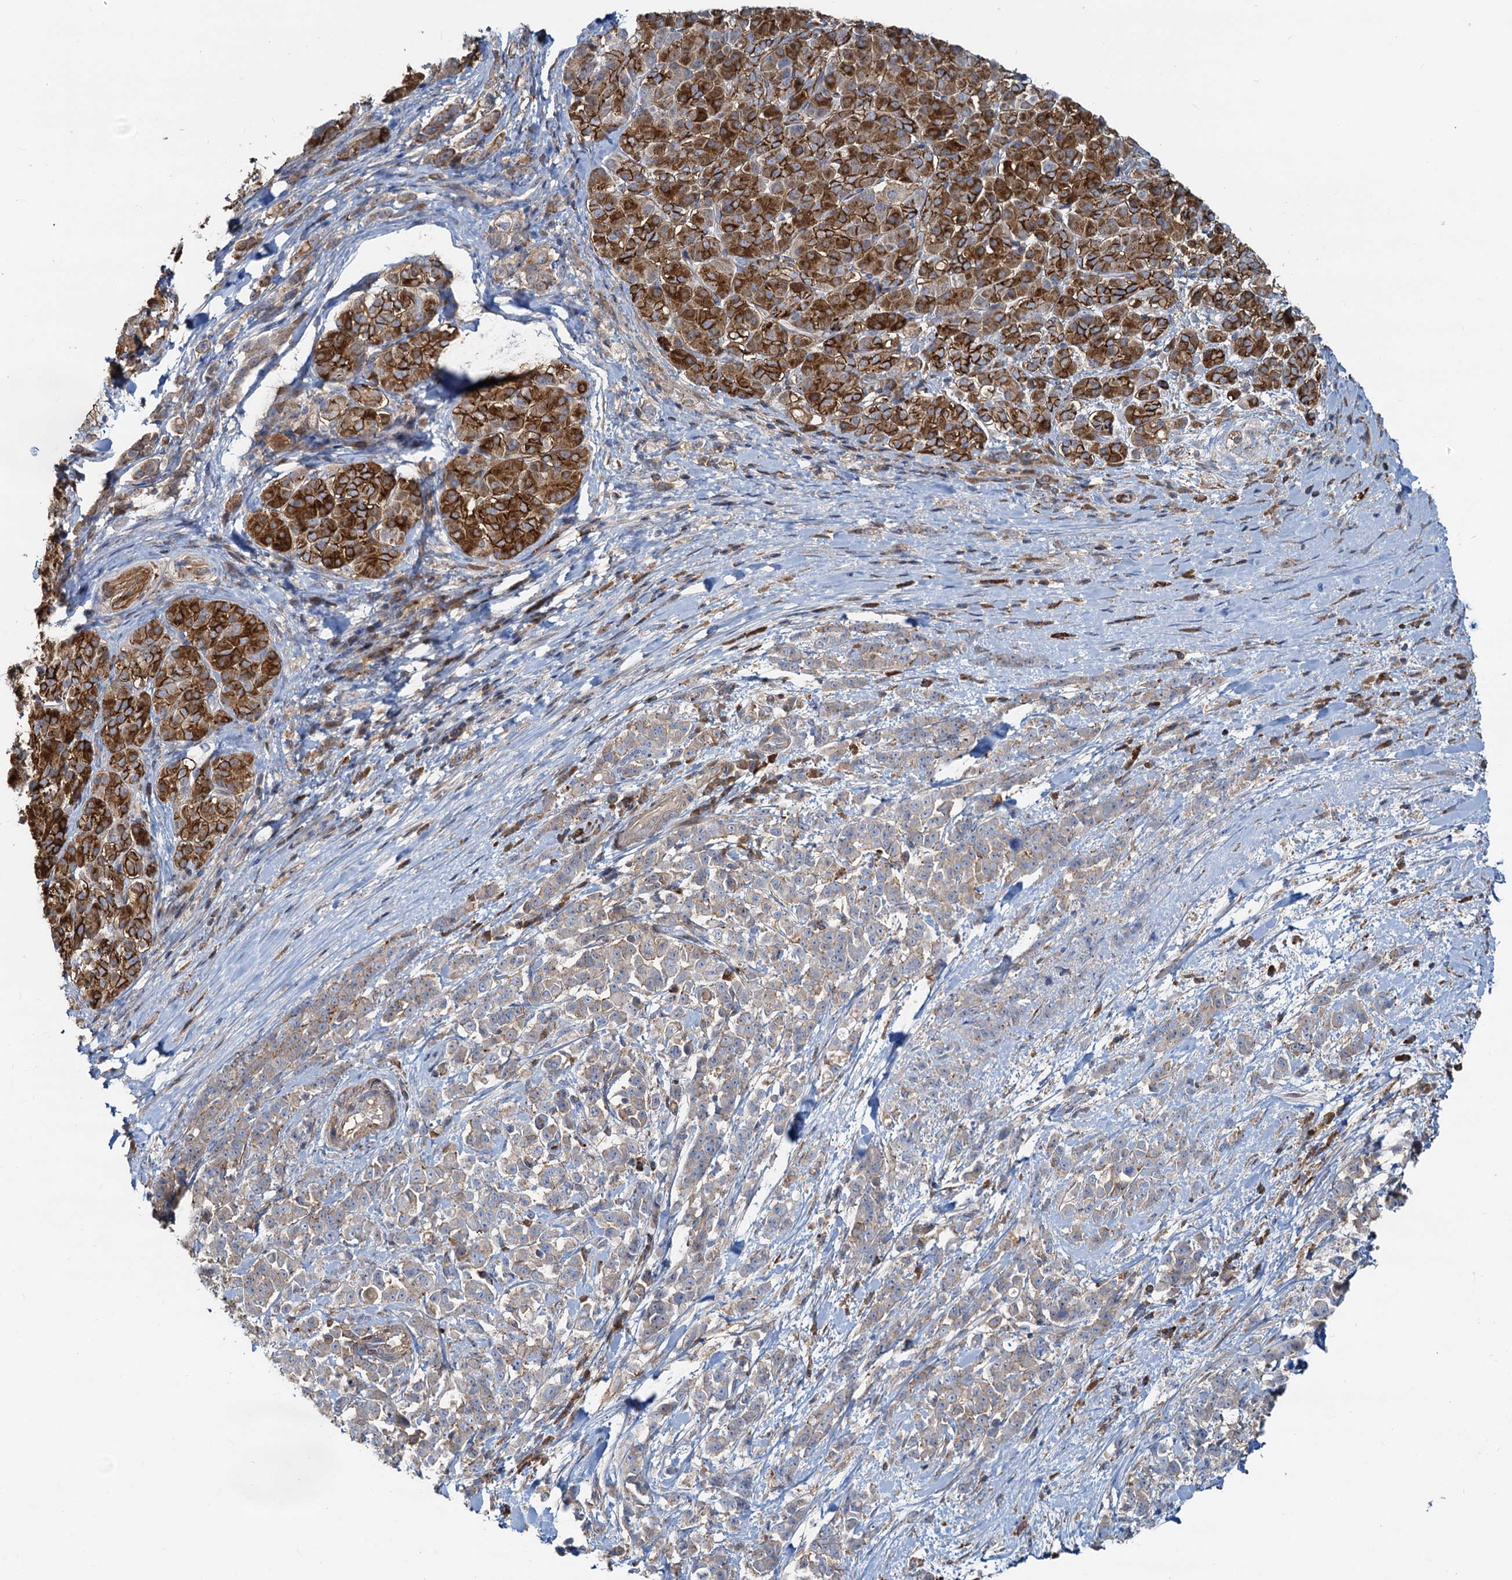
{"staining": {"intensity": "weak", "quantity": ">75%", "location": "cytoplasmic/membranous"}, "tissue": "pancreatic cancer", "cell_type": "Tumor cells", "image_type": "cancer", "snomed": [{"axis": "morphology", "description": "Normal tissue, NOS"}, {"axis": "morphology", "description": "Adenocarcinoma, NOS"}, {"axis": "topography", "description": "Pancreas"}], "caption": "Pancreatic cancer (adenocarcinoma) tissue shows weak cytoplasmic/membranous staining in approximately >75% of tumor cells, visualized by immunohistochemistry.", "gene": "LNX2", "patient": {"sex": "female", "age": 64}}